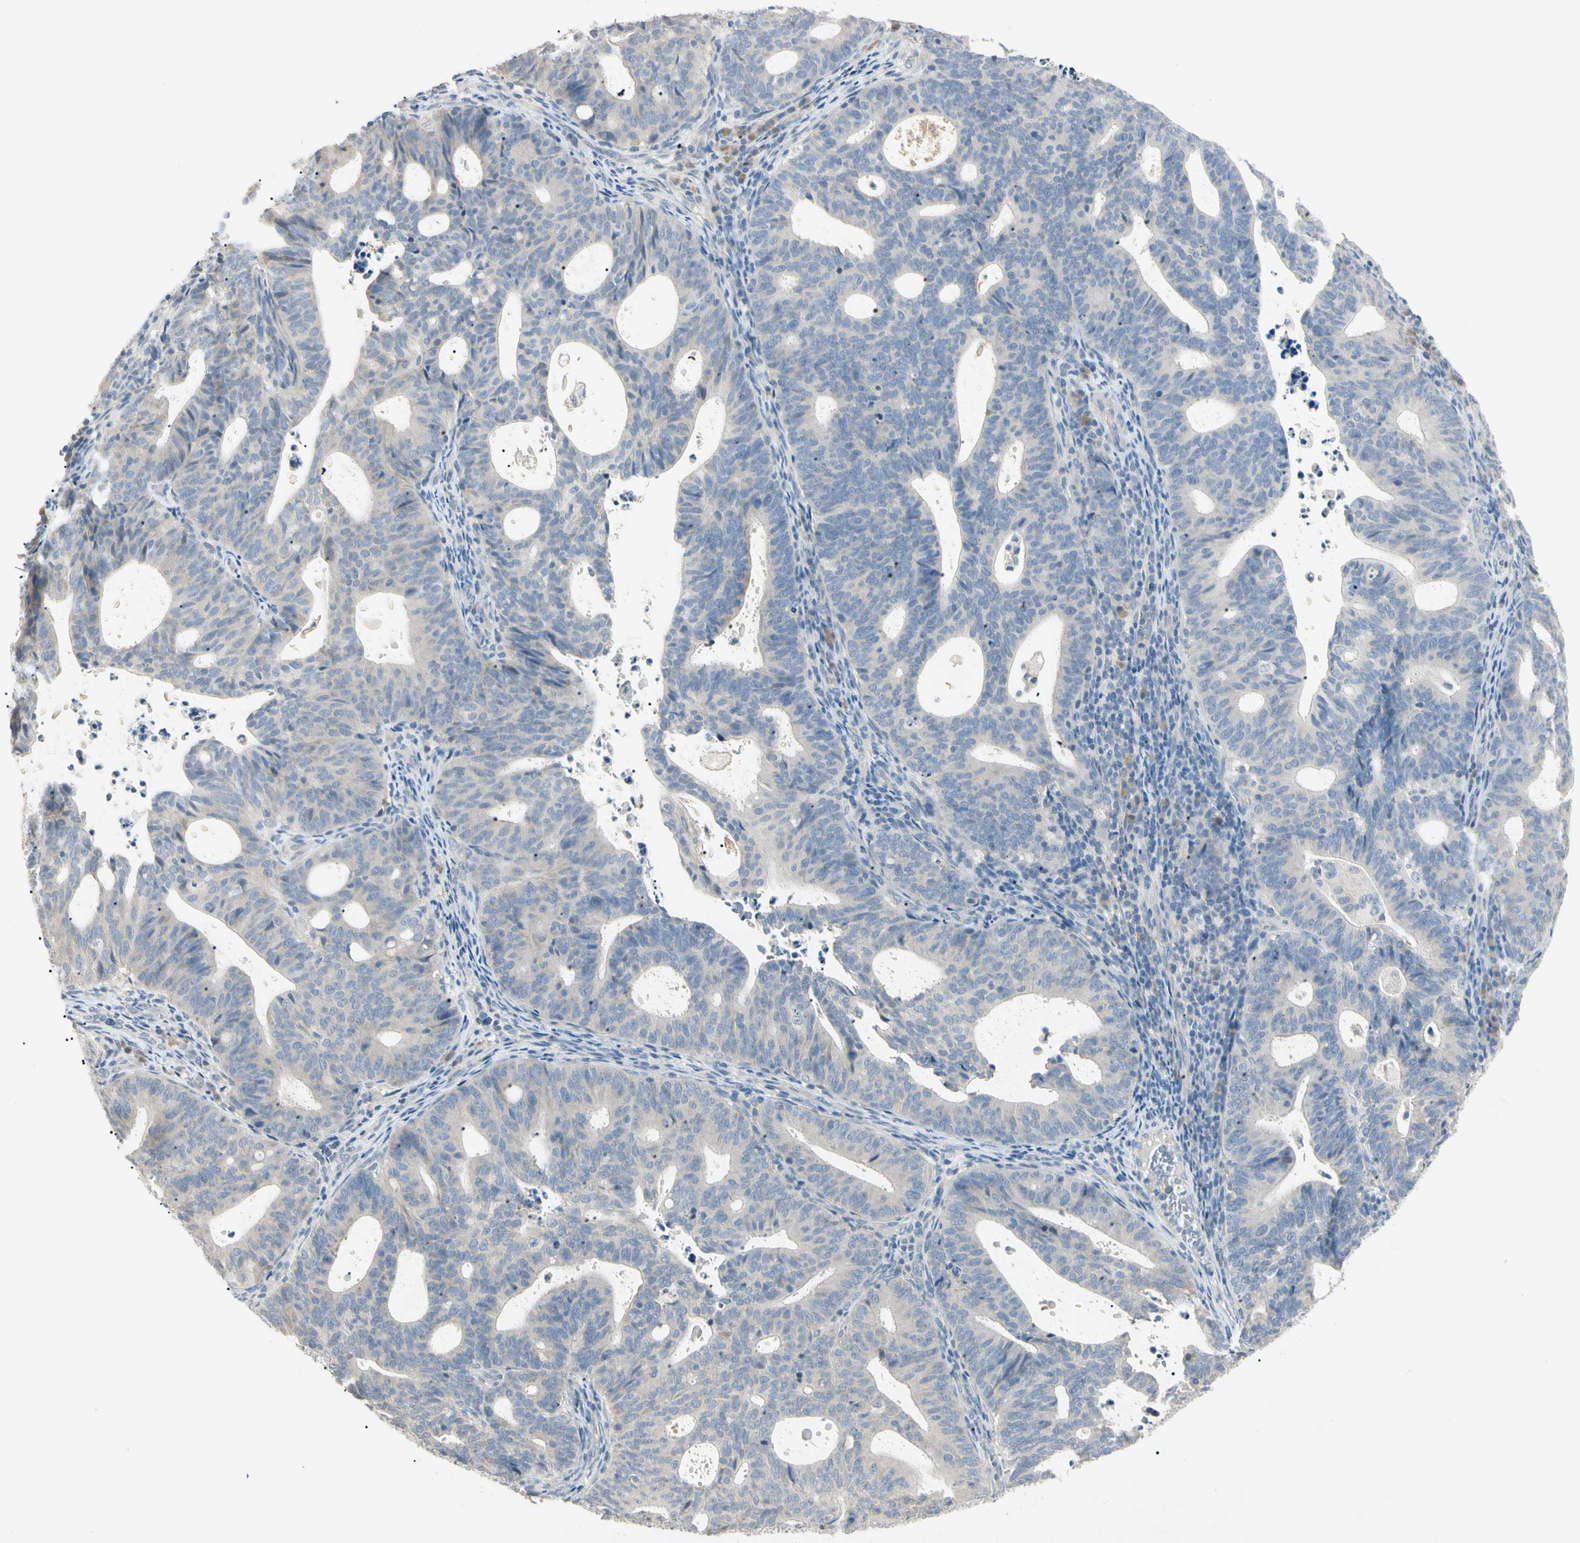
{"staining": {"intensity": "weak", "quantity": "<25%", "location": "cytoplasmic/membranous"}, "tissue": "endometrial cancer", "cell_type": "Tumor cells", "image_type": "cancer", "snomed": [{"axis": "morphology", "description": "Adenocarcinoma, NOS"}, {"axis": "topography", "description": "Uterus"}], "caption": "Immunohistochemistry of human adenocarcinoma (endometrial) displays no staining in tumor cells.", "gene": "PRSS21", "patient": {"sex": "female", "age": 83}}